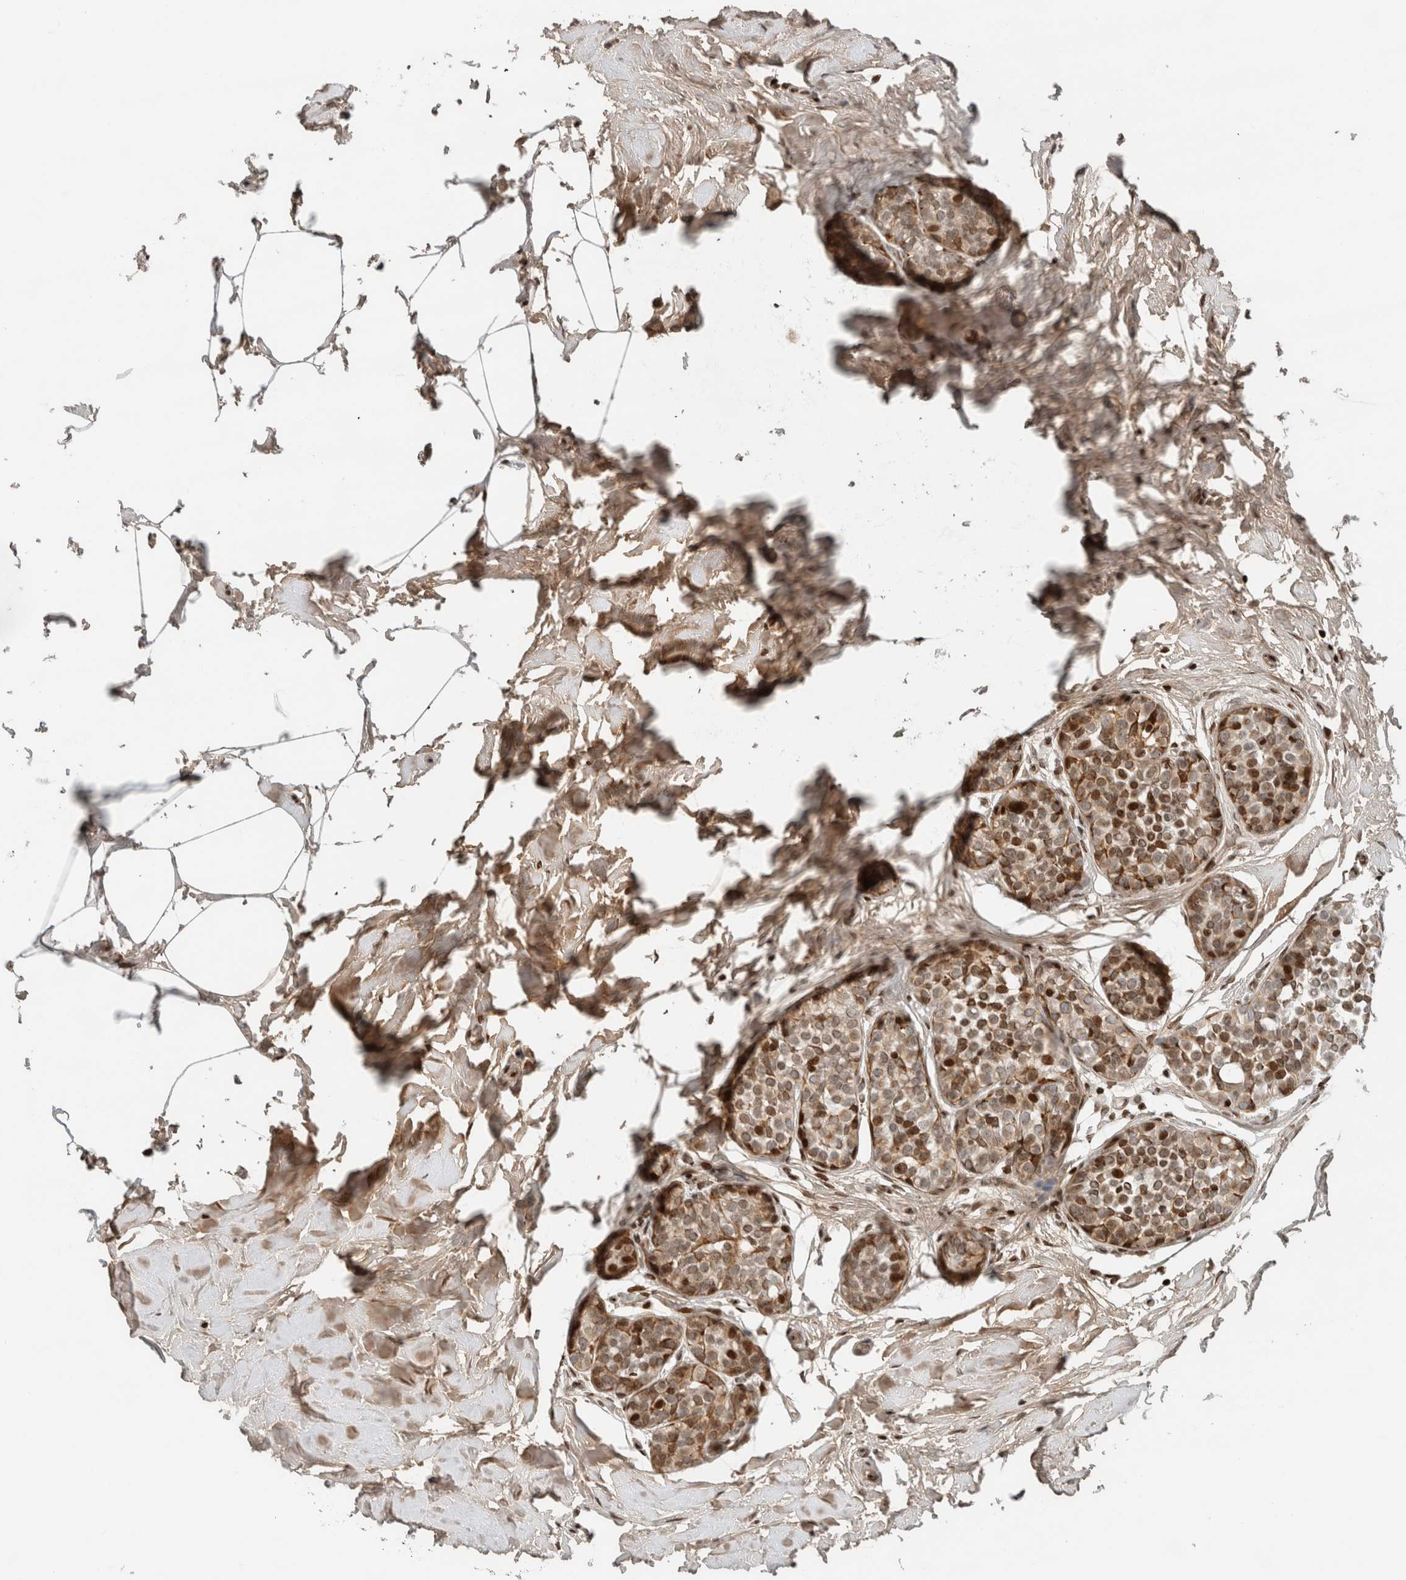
{"staining": {"intensity": "strong", "quantity": ">75%", "location": "nuclear"}, "tissue": "breast cancer", "cell_type": "Tumor cells", "image_type": "cancer", "snomed": [{"axis": "morphology", "description": "Duct carcinoma"}, {"axis": "topography", "description": "Breast"}], "caption": "Immunohistochemistry (IHC) histopathology image of human breast cancer (intraductal carcinoma) stained for a protein (brown), which reveals high levels of strong nuclear expression in about >75% of tumor cells.", "gene": "GINS4", "patient": {"sex": "female", "age": 55}}